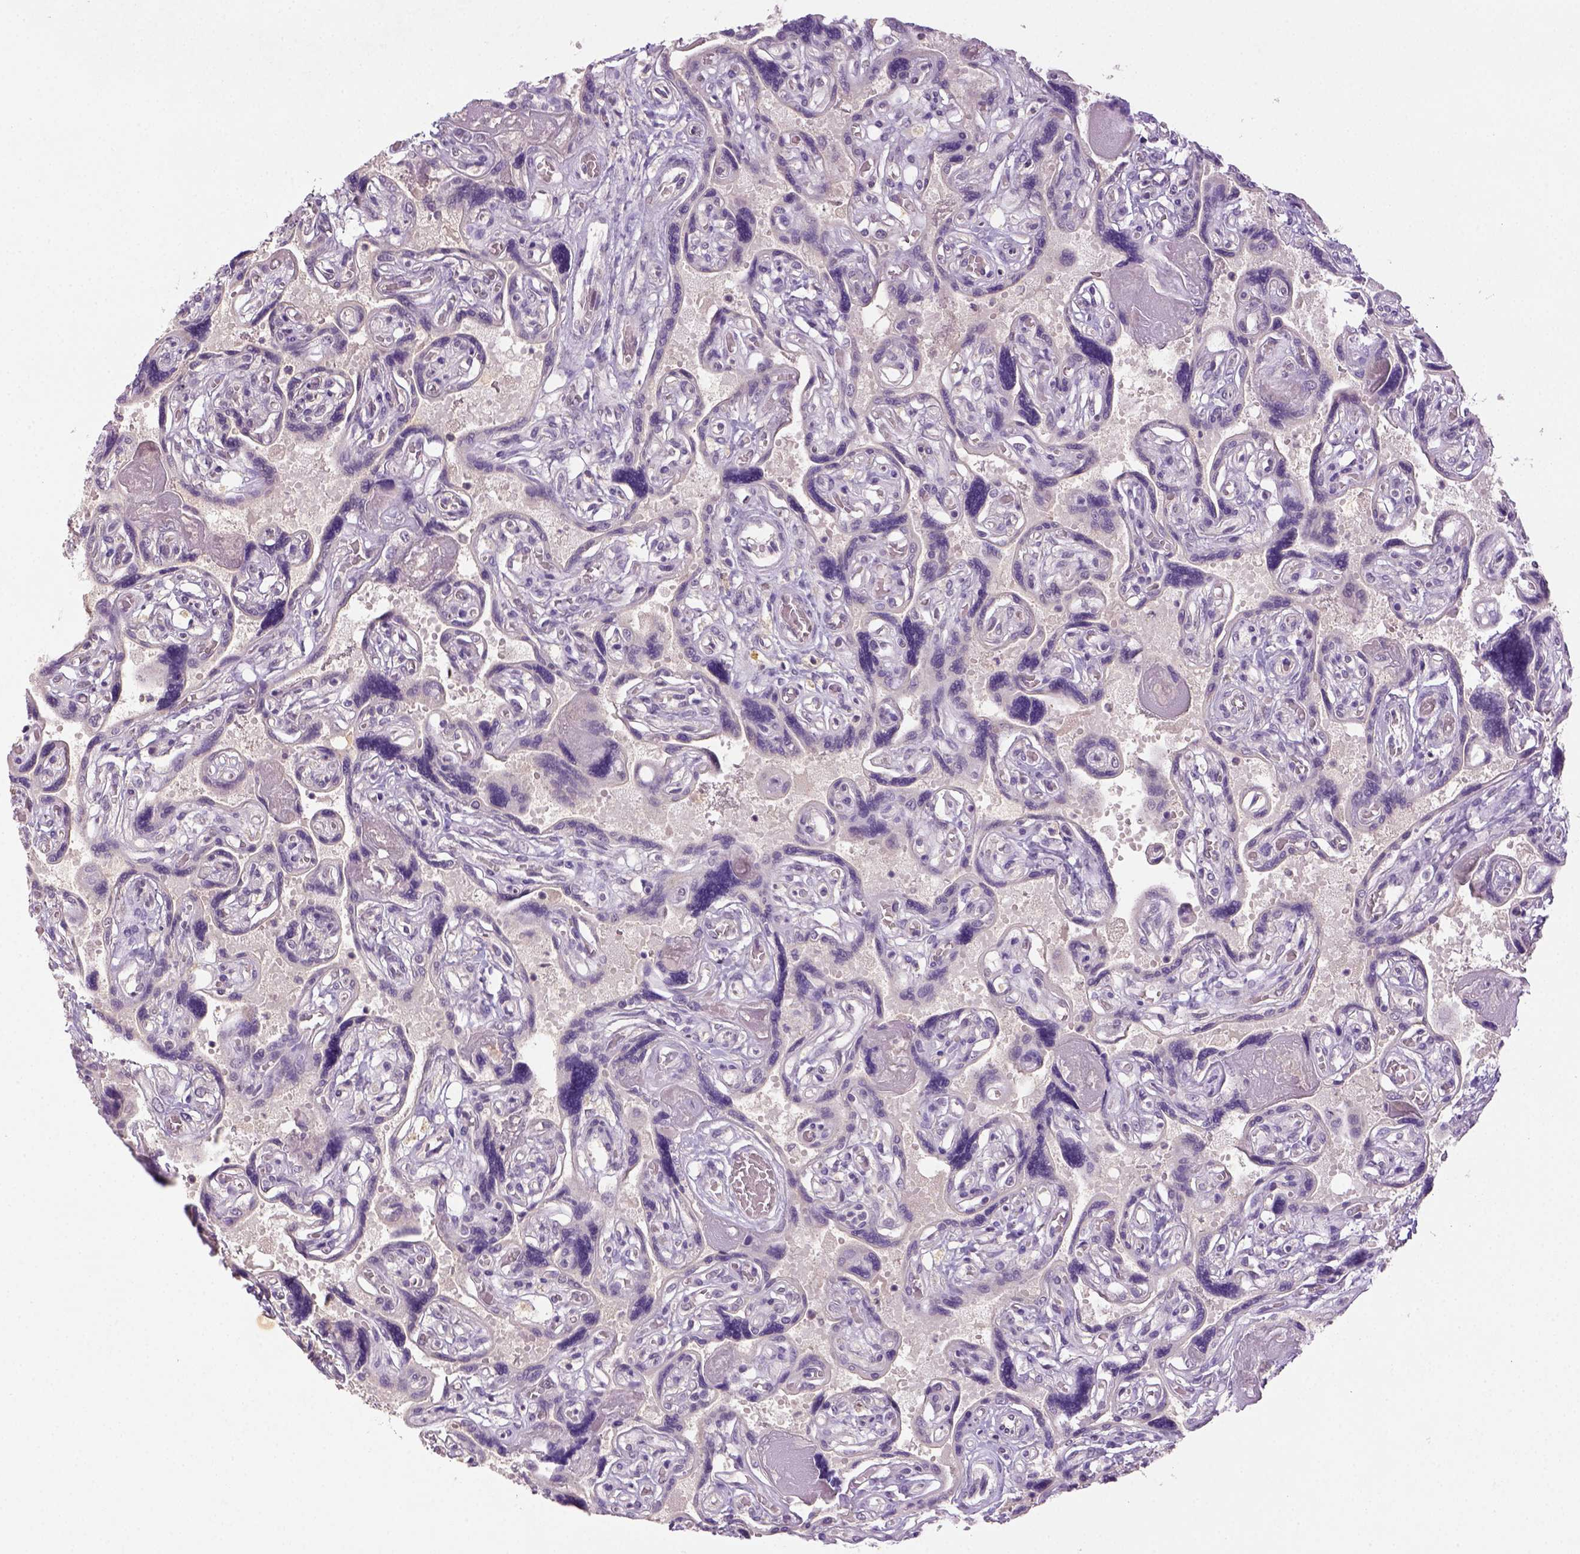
{"staining": {"intensity": "weak", "quantity": "<25%", "location": "cytoplasmic/membranous"}, "tissue": "placenta", "cell_type": "Decidual cells", "image_type": "normal", "snomed": [{"axis": "morphology", "description": "Normal tissue, NOS"}, {"axis": "topography", "description": "Placenta"}], "caption": "This histopathology image is of normal placenta stained with immunohistochemistry to label a protein in brown with the nuclei are counter-stained blue. There is no positivity in decidual cells. Brightfield microscopy of IHC stained with DAB (brown) and hematoxylin (blue), captured at high magnification.", "gene": "NLGN2", "patient": {"sex": "female", "age": 32}}